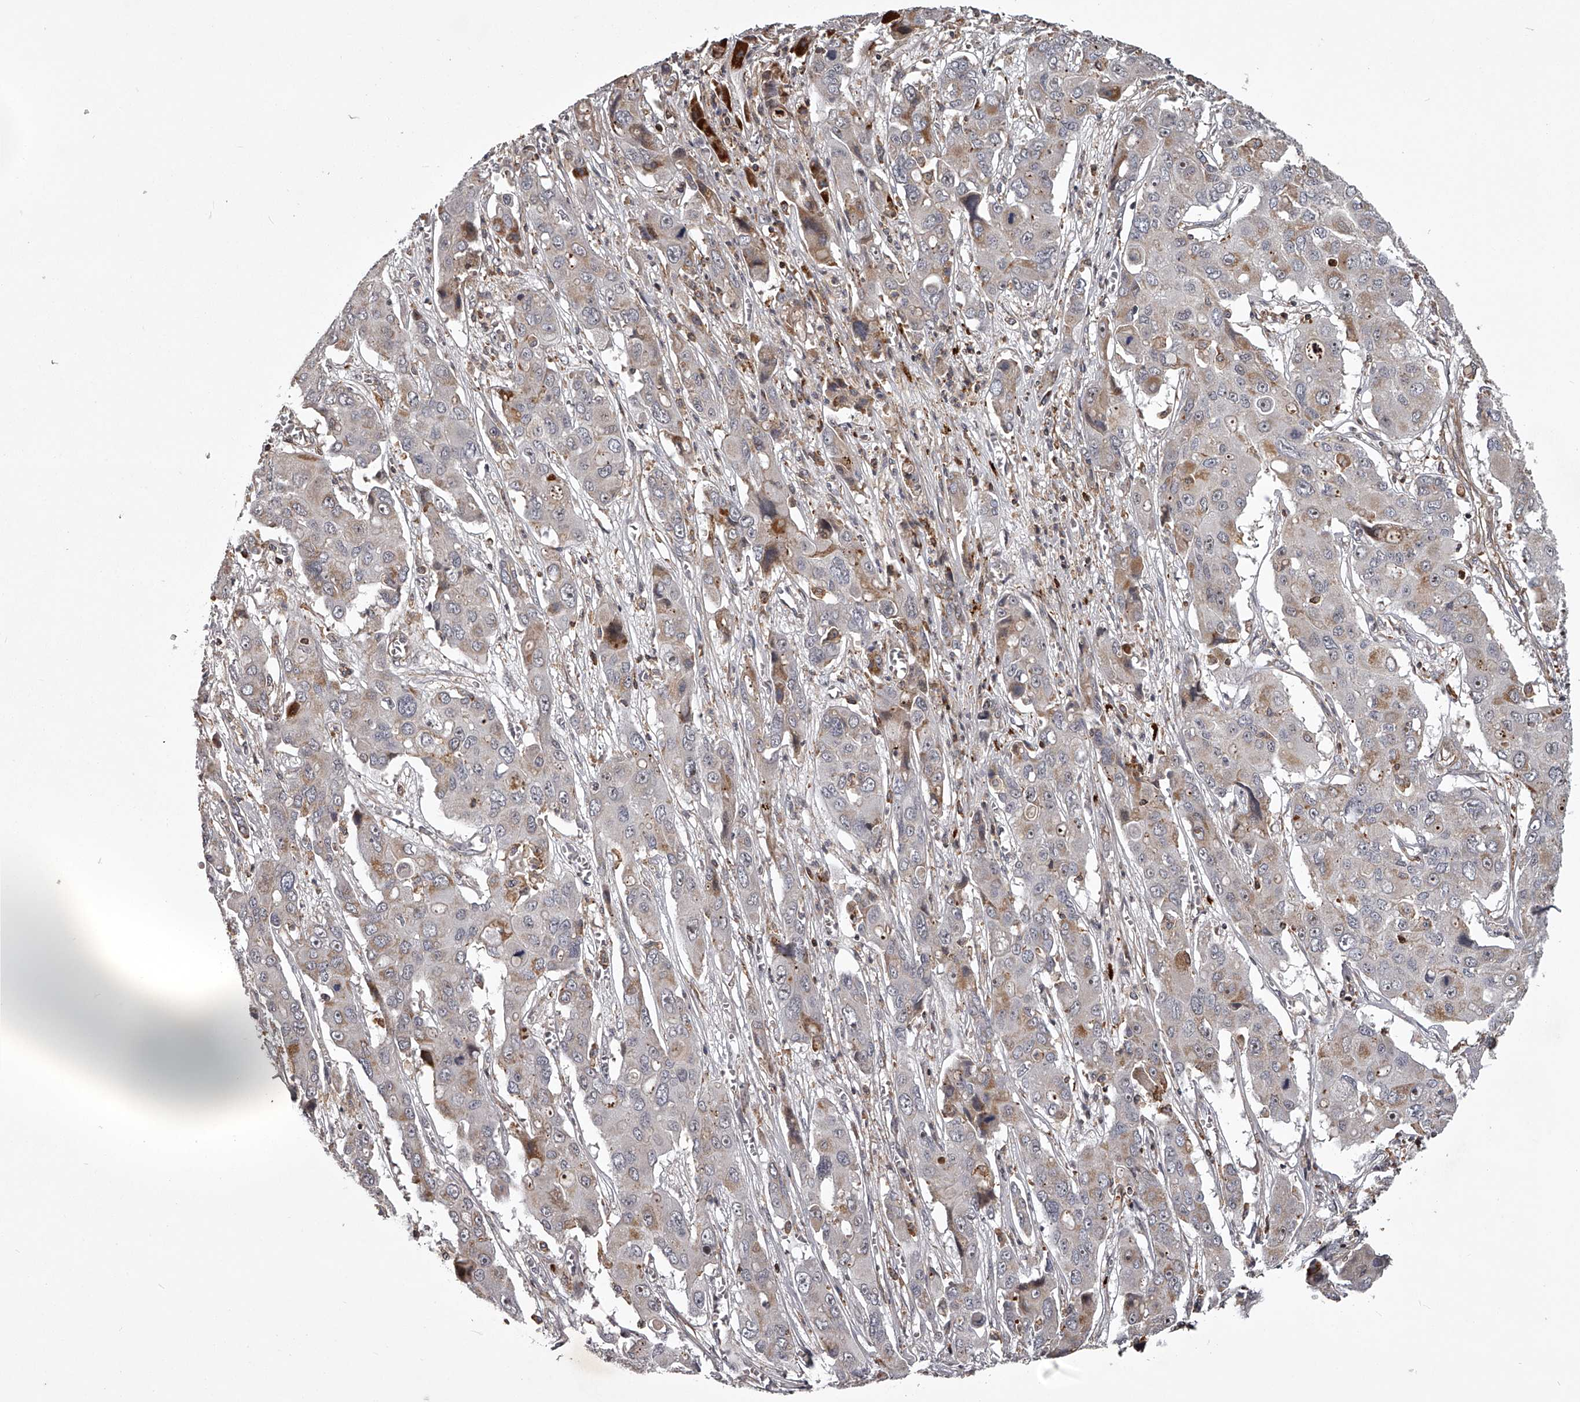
{"staining": {"intensity": "moderate", "quantity": "<25%", "location": "cytoplasmic/membranous"}, "tissue": "liver cancer", "cell_type": "Tumor cells", "image_type": "cancer", "snomed": [{"axis": "morphology", "description": "Cholangiocarcinoma"}, {"axis": "topography", "description": "Liver"}], "caption": "A high-resolution image shows immunohistochemistry (IHC) staining of cholangiocarcinoma (liver), which reveals moderate cytoplasmic/membranous expression in about <25% of tumor cells.", "gene": "RRP36", "patient": {"sex": "male", "age": 67}}